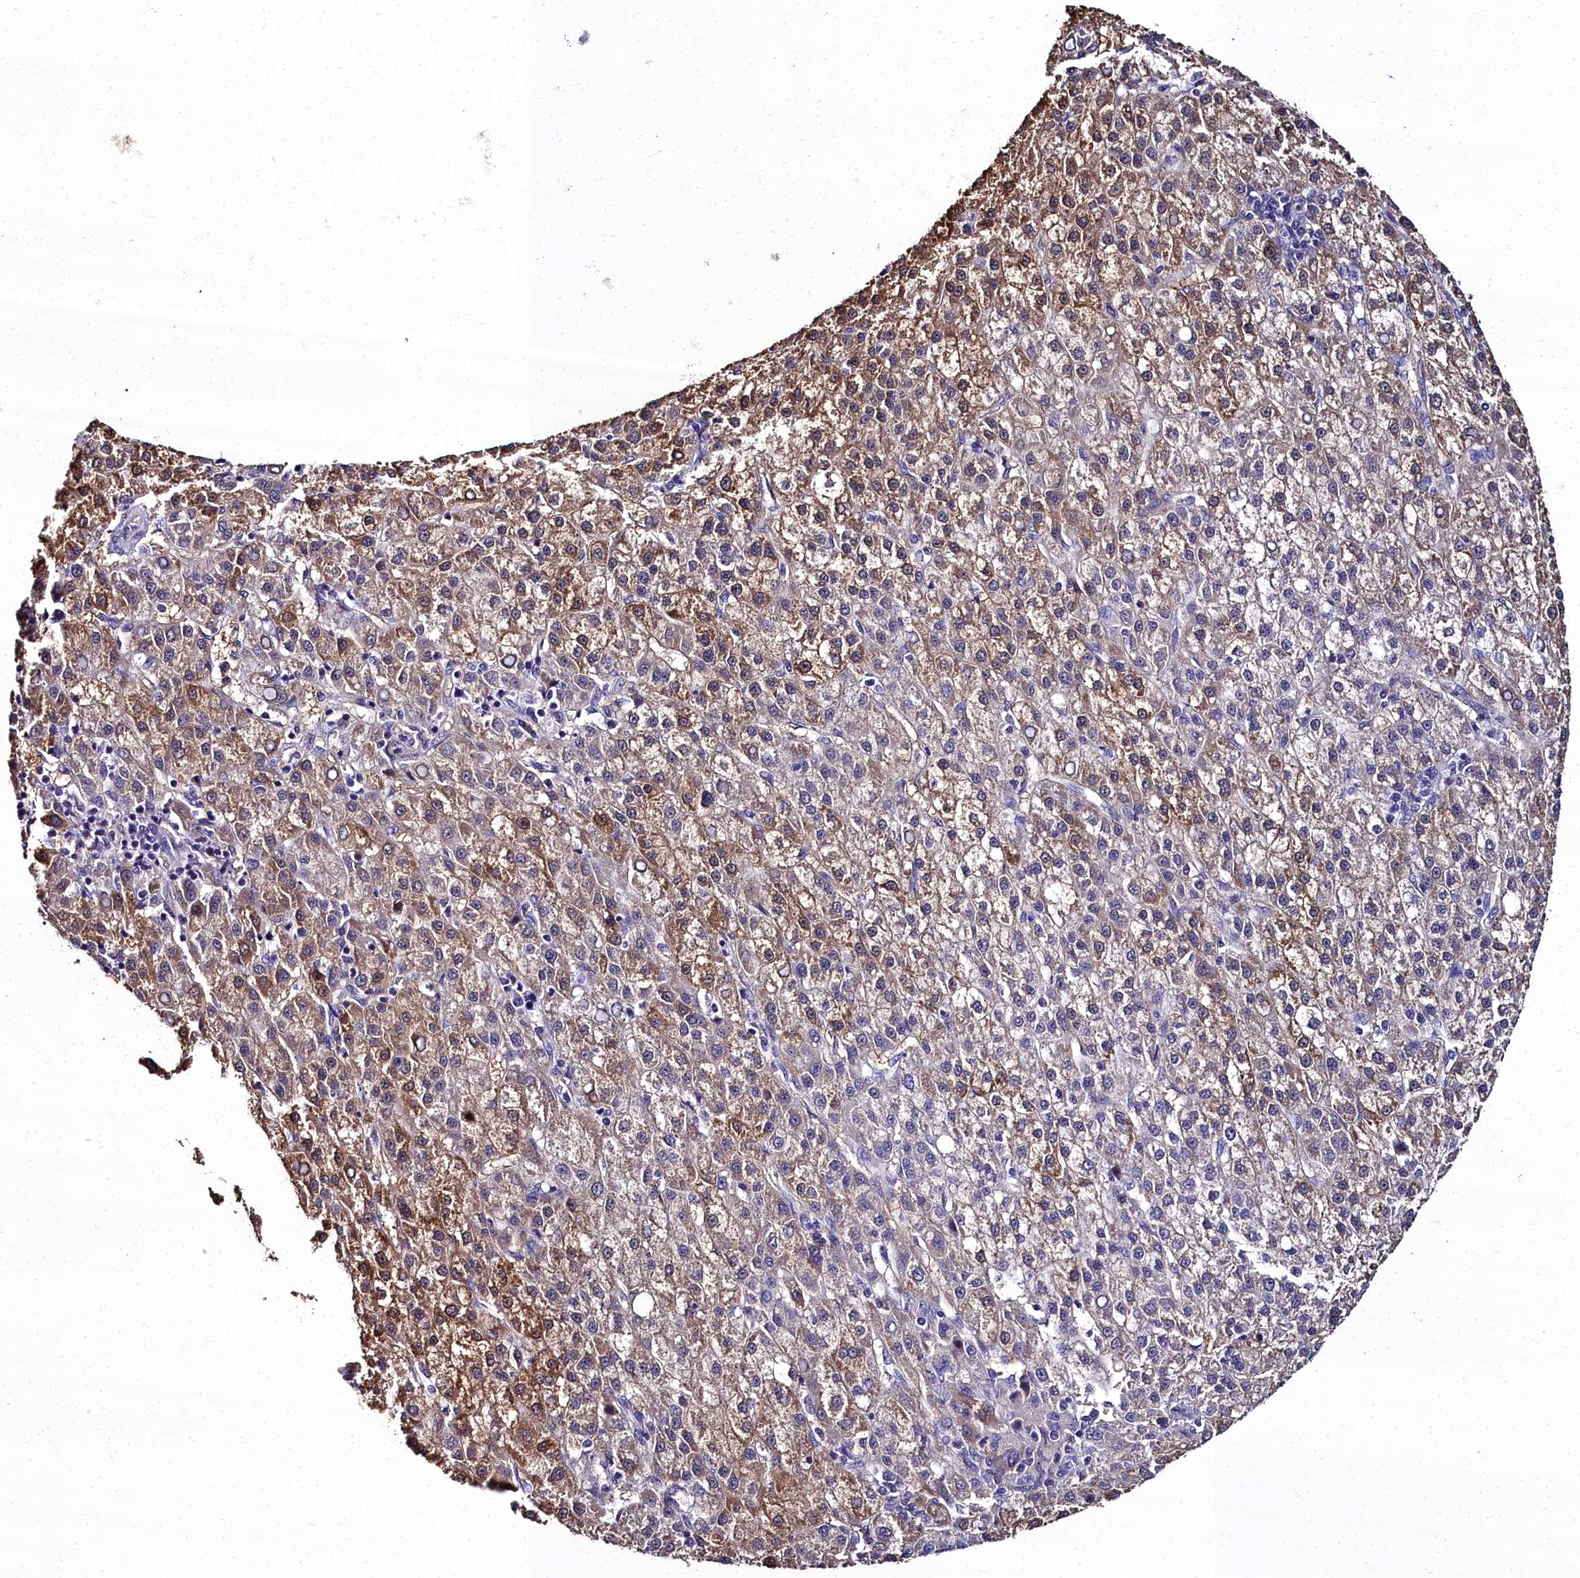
{"staining": {"intensity": "moderate", "quantity": "25%-75%", "location": "cytoplasmic/membranous"}, "tissue": "liver cancer", "cell_type": "Tumor cells", "image_type": "cancer", "snomed": [{"axis": "morphology", "description": "Carcinoma, Hepatocellular, NOS"}, {"axis": "topography", "description": "Liver"}], "caption": "This histopathology image reveals immunohistochemistry staining of liver hepatocellular carcinoma, with medium moderate cytoplasmic/membranous staining in about 25%-75% of tumor cells.", "gene": "NT5M", "patient": {"sex": "female", "age": 58}}